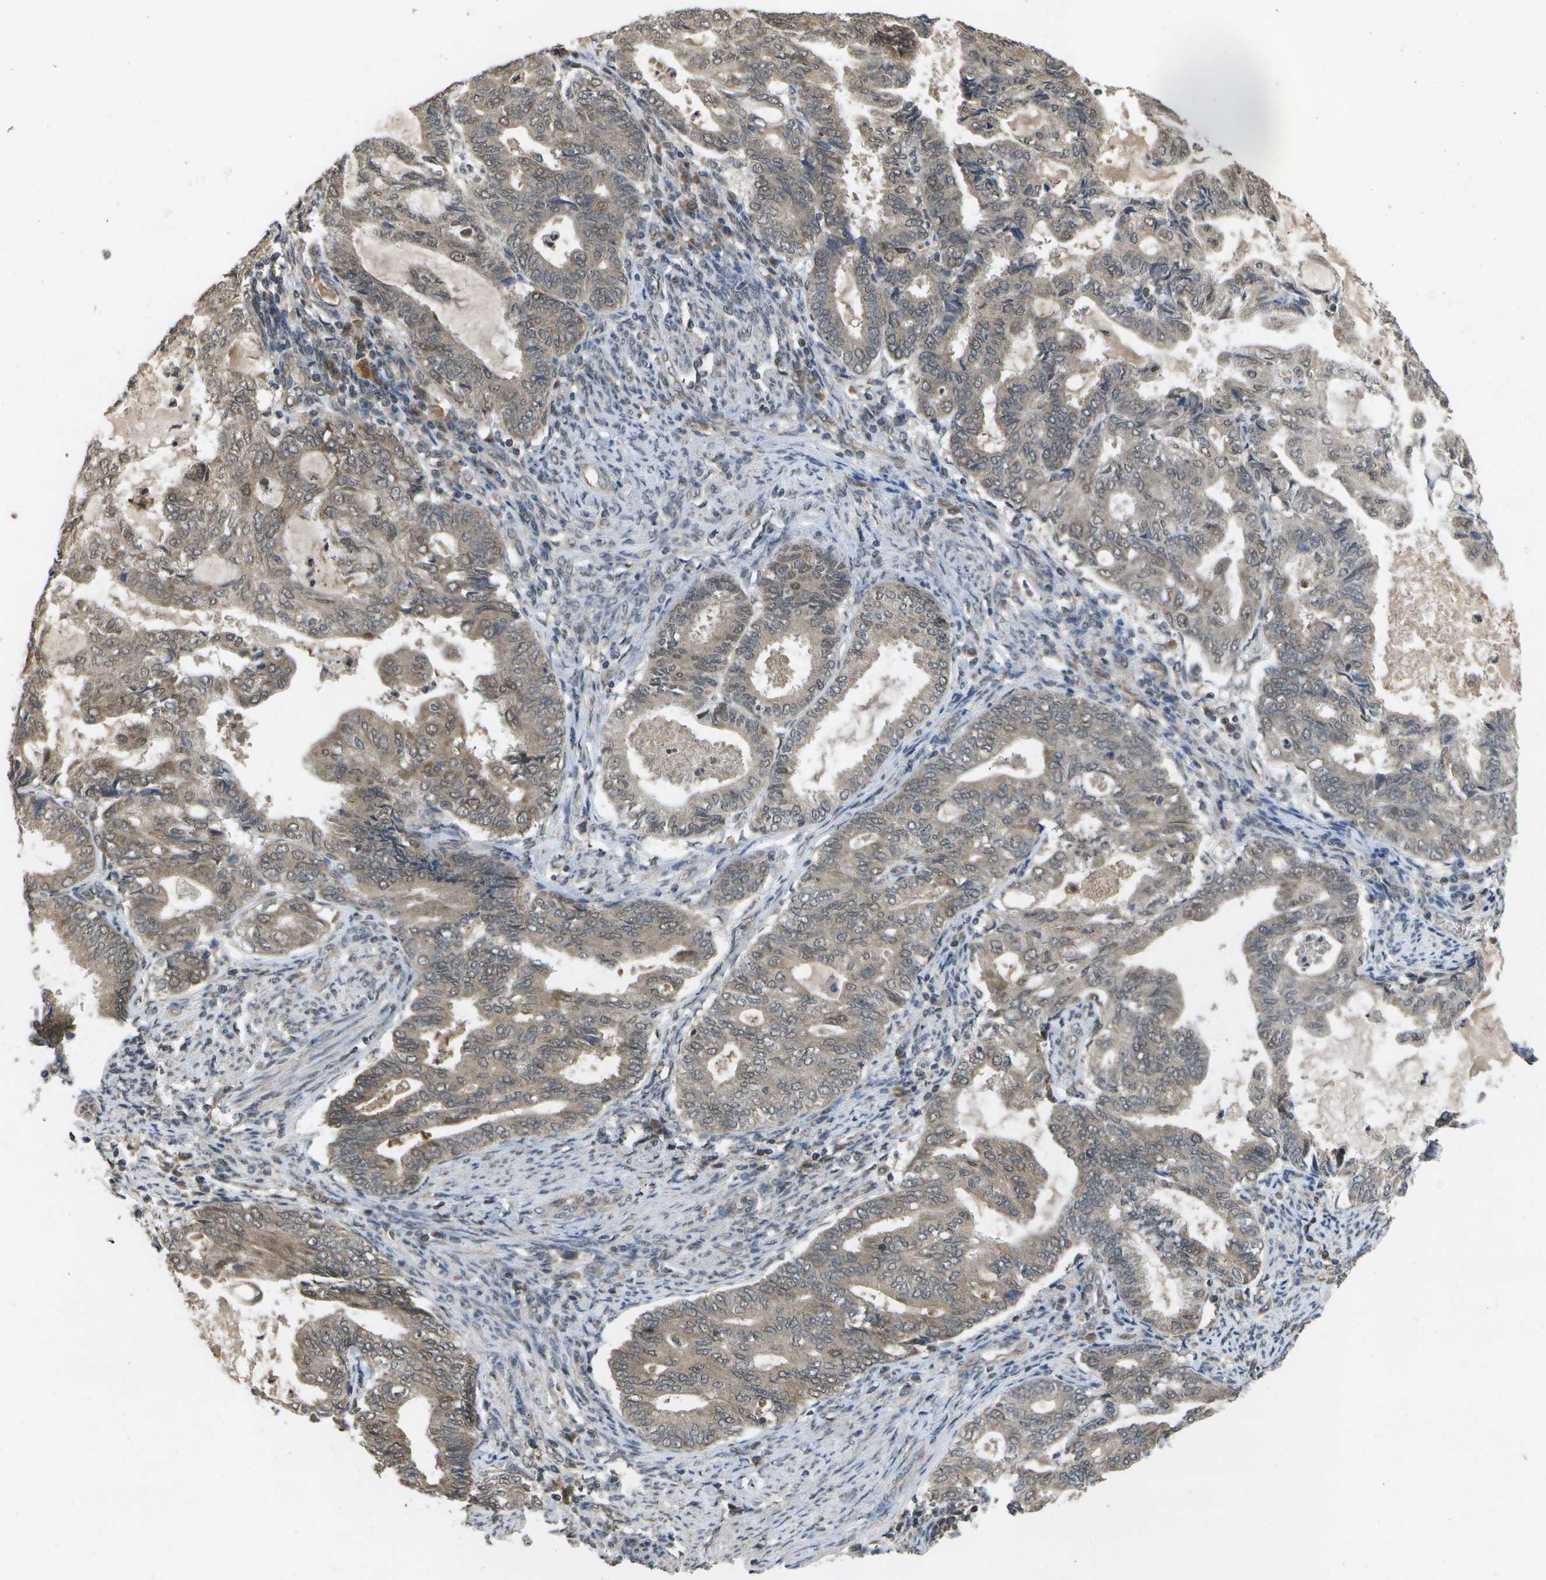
{"staining": {"intensity": "weak", "quantity": ">75%", "location": "cytoplasmic/membranous"}, "tissue": "endometrial cancer", "cell_type": "Tumor cells", "image_type": "cancer", "snomed": [{"axis": "morphology", "description": "Adenocarcinoma, NOS"}, {"axis": "topography", "description": "Endometrium"}], "caption": "Endometrial cancer (adenocarcinoma) was stained to show a protein in brown. There is low levels of weak cytoplasmic/membranous positivity in about >75% of tumor cells.", "gene": "ALAS1", "patient": {"sex": "female", "age": 86}}